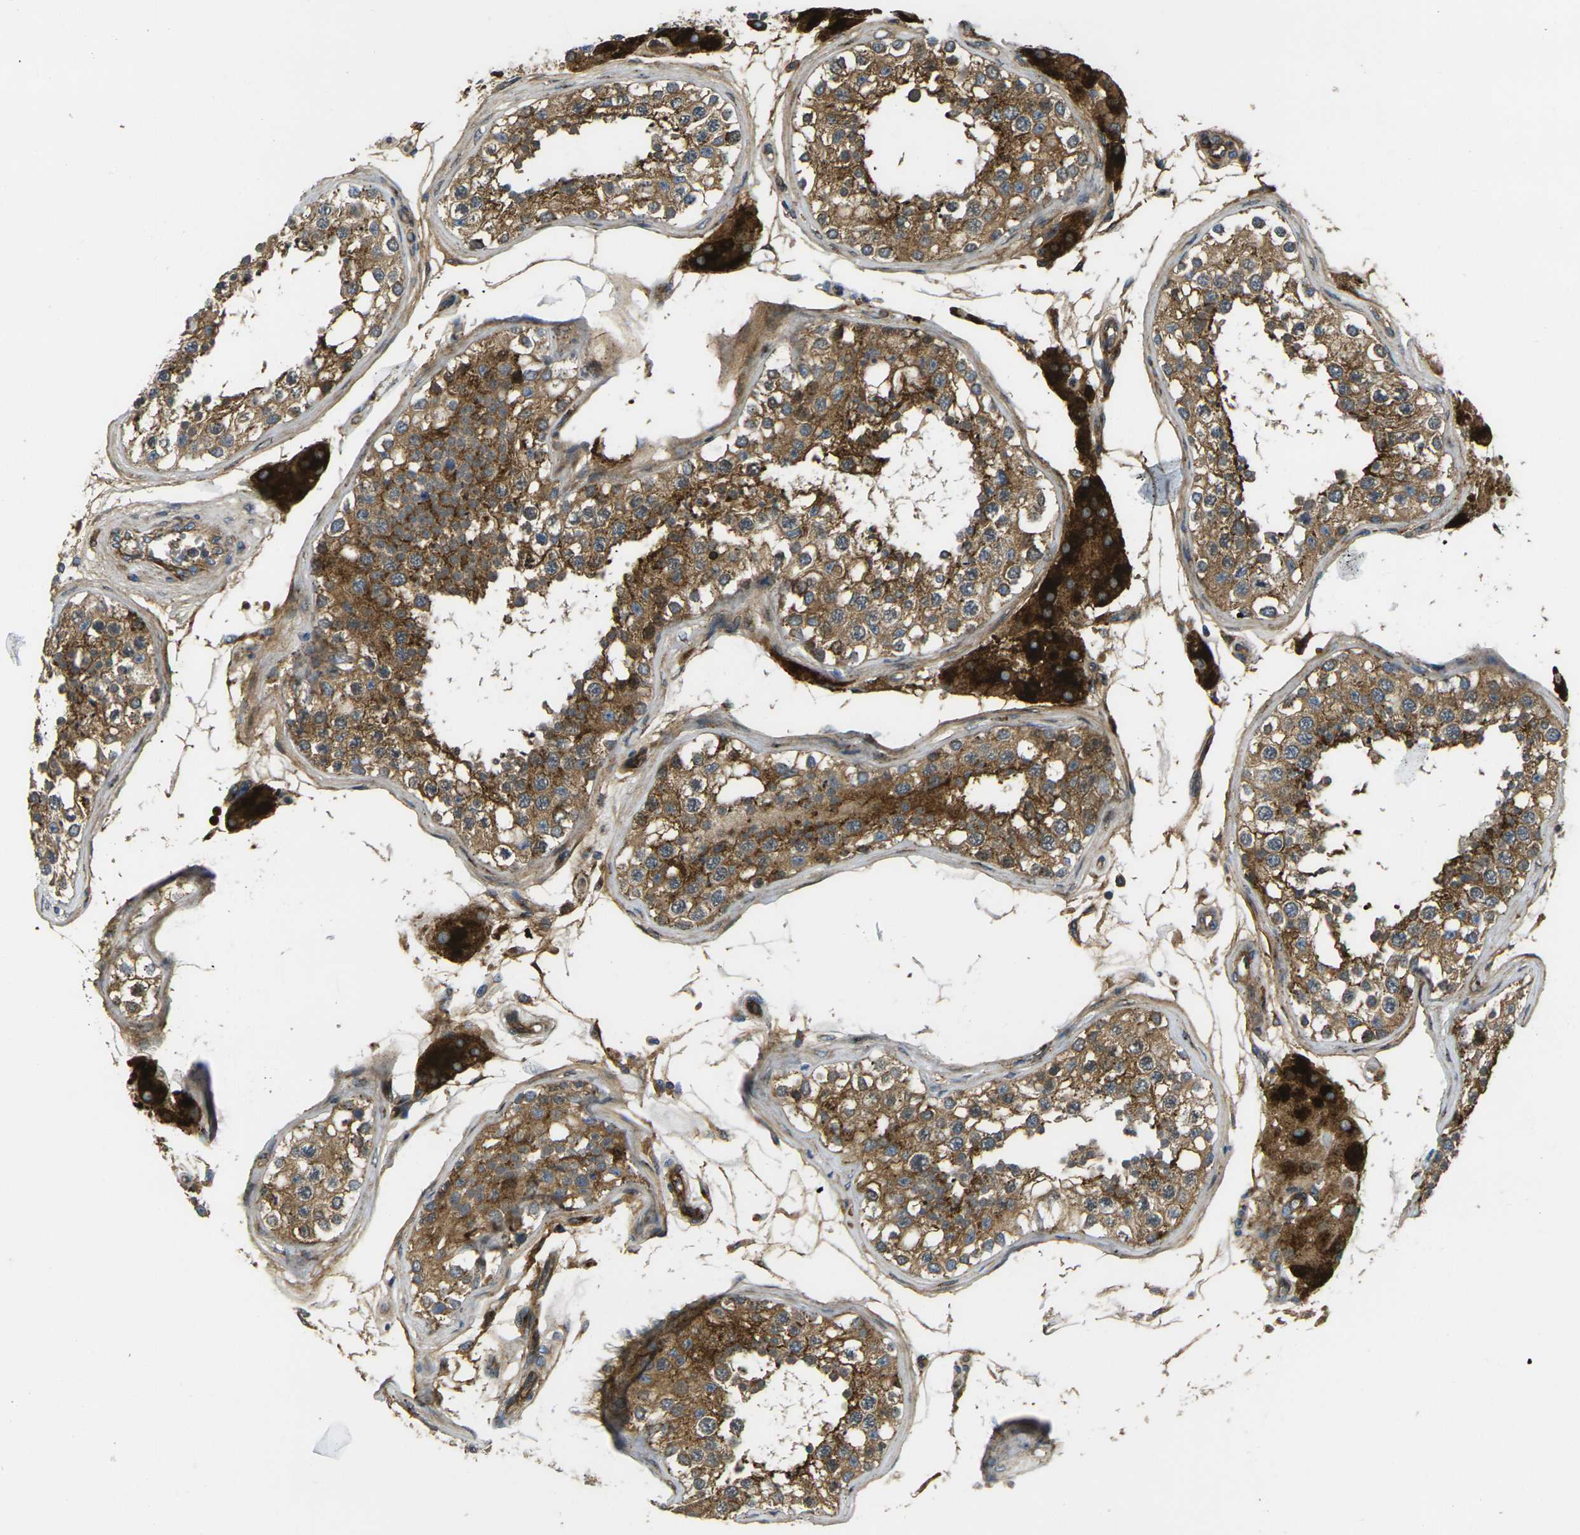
{"staining": {"intensity": "moderate", "quantity": ">75%", "location": "cytoplasmic/membranous"}, "tissue": "testis", "cell_type": "Cells in seminiferous ducts", "image_type": "normal", "snomed": [{"axis": "morphology", "description": "Normal tissue, NOS"}, {"axis": "topography", "description": "Testis"}], "caption": "Protein staining of unremarkable testis reveals moderate cytoplasmic/membranous staining in about >75% of cells in seminiferous ducts. Ihc stains the protein of interest in brown and the nuclei are stained blue.", "gene": "ECE1", "patient": {"sex": "male", "age": 68}}